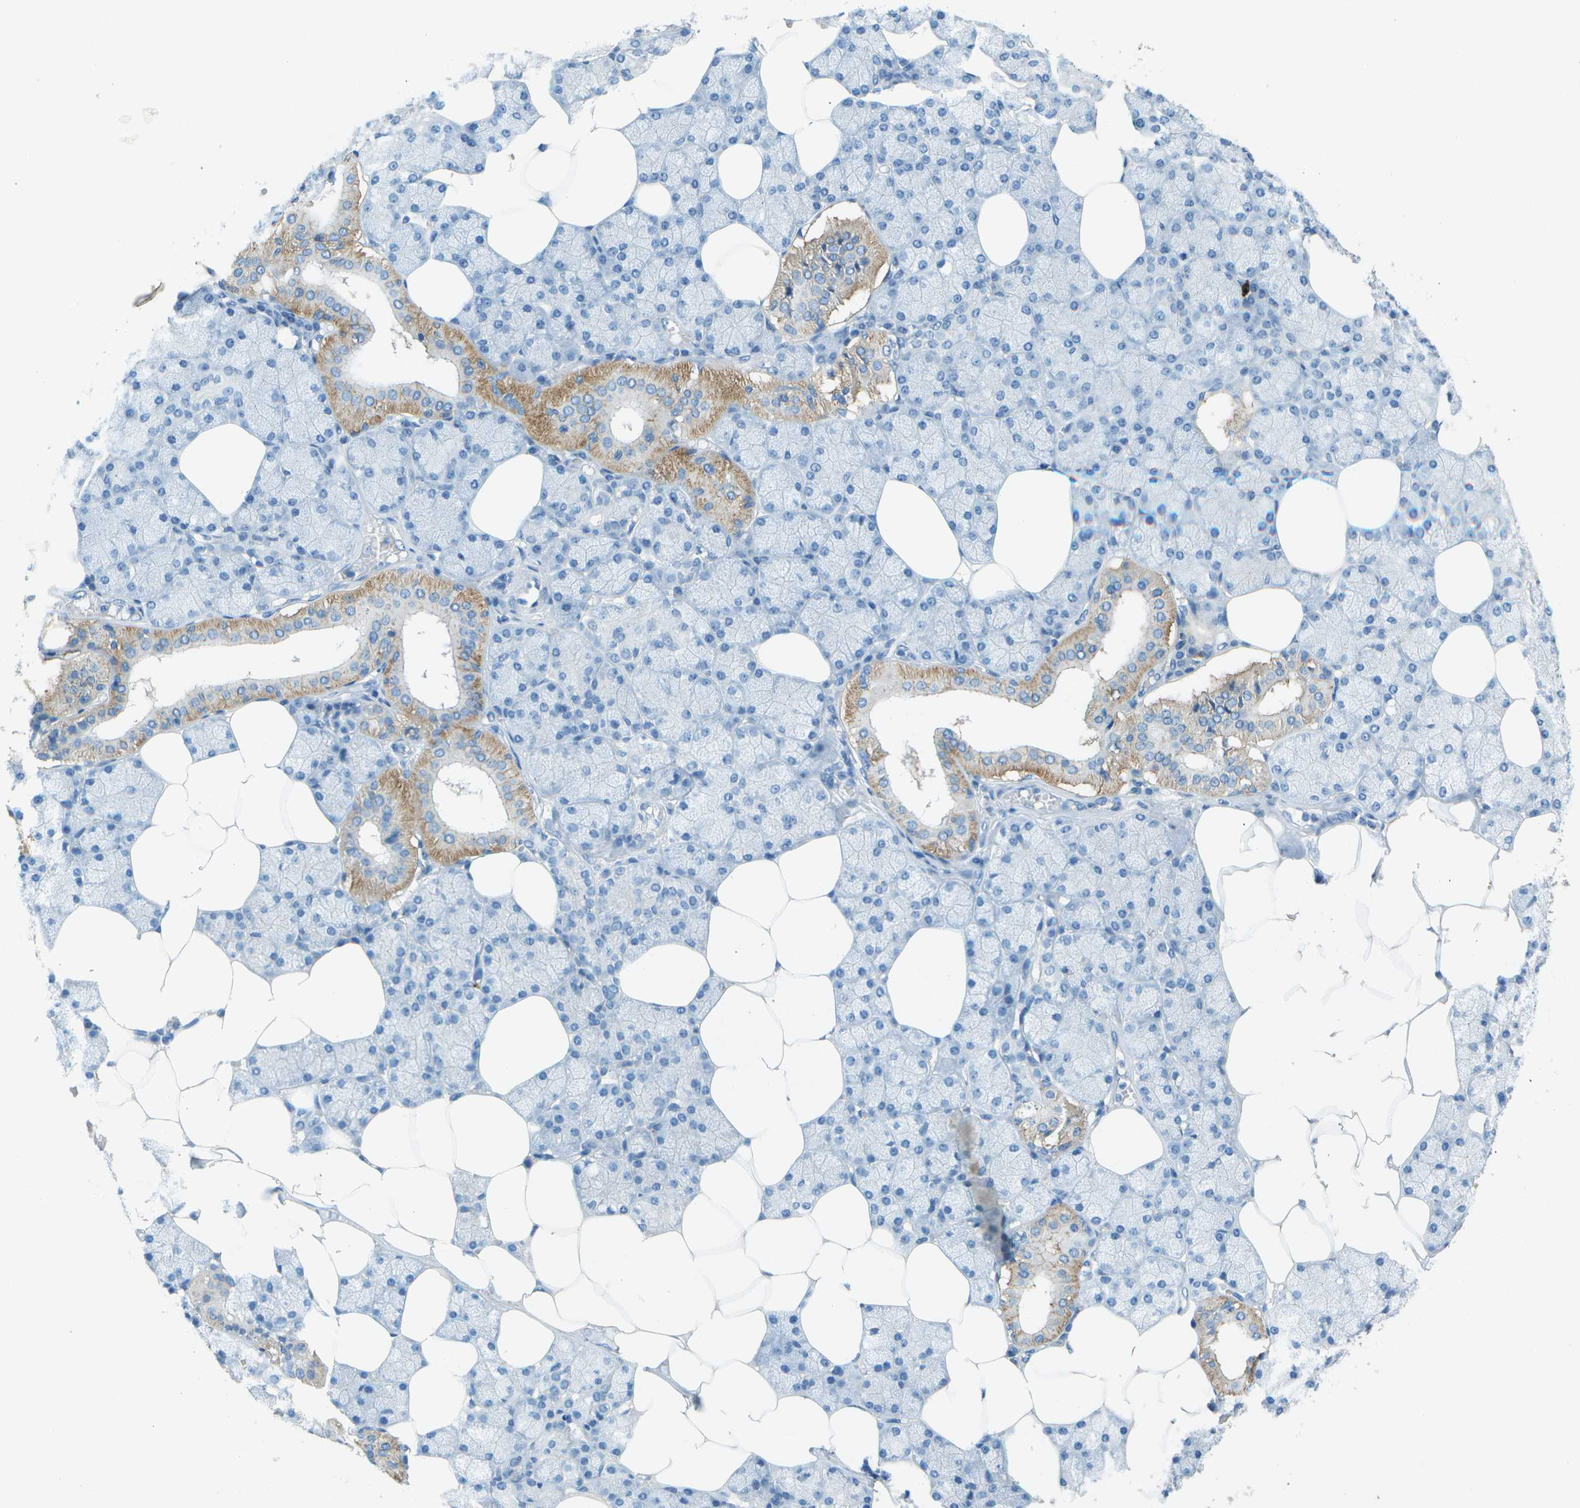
{"staining": {"intensity": "moderate", "quantity": "<25%", "location": "cytoplasmic/membranous"}, "tissue": "salivary gland", "cell_type": "Glandular cells", "image_type": "normal", "snomed": [{"axis": "morphology", "description": "Normal tissue, NOS"}, {"axis": "topography", "description": "Salivary gland"}], "caption": "Immunohistochemical staining of normal salivary gland reveals moderate cytoplasmic/membranous protein staining in approximately <25% of glandular cells.", "gene": "LGI2", "patient": {"sex": "male", "age": 62}}